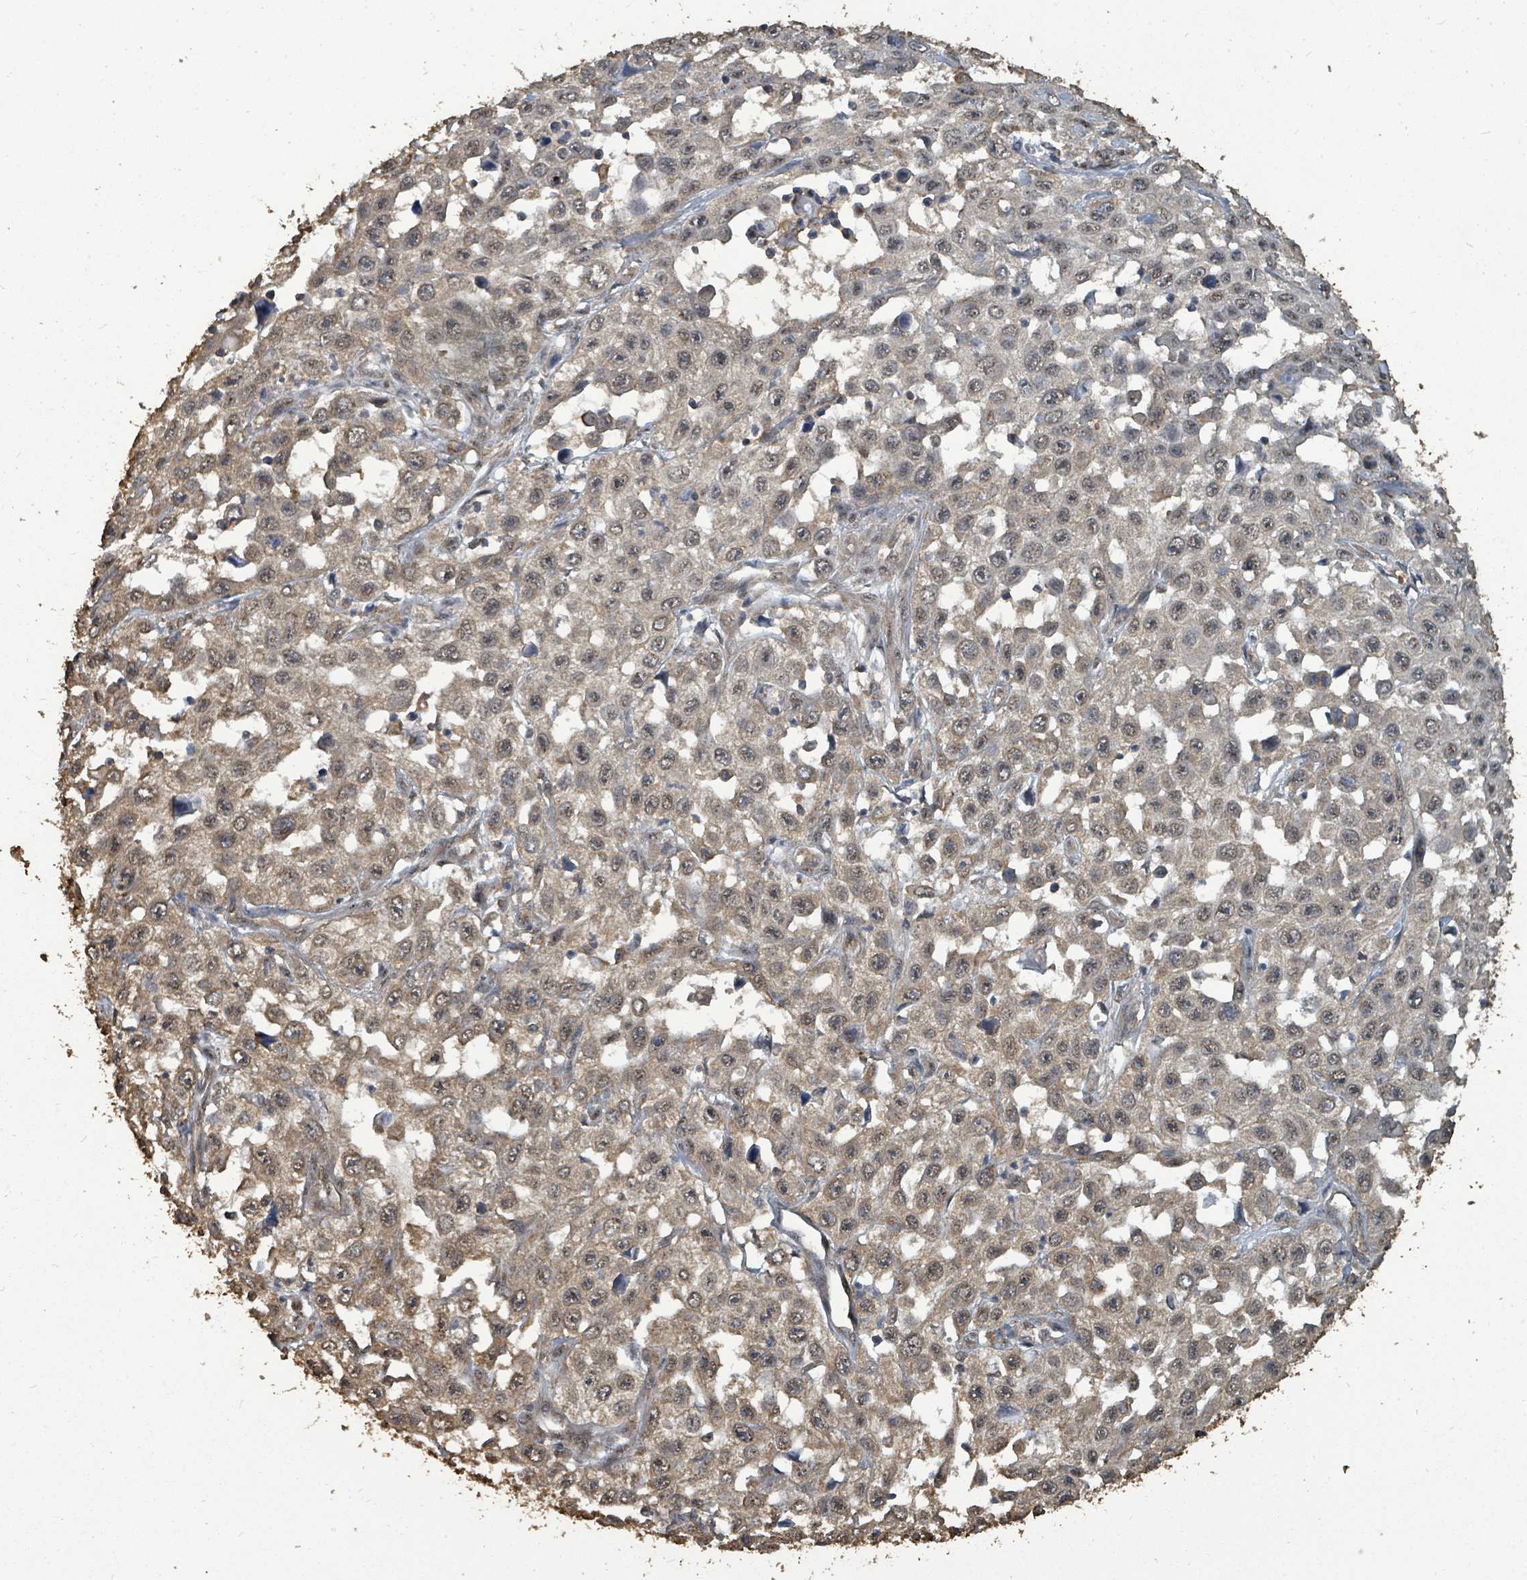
{"staining": {"intensity": "moderate", "quantity": "25%-75%", "location": "cytoplasmic/membranous,nuclear"}, "tissue": "skin cancer", "cell_type": "Tumor cells", "image_type": "cancer", "snomed": [{"axis": "morphology", "description": "Squamous cell carcinoma, NOS"}, {"axis": "topography", "description": "Skin"}], "caption": "A photomicrograph of human skin squamous cell carcinoma stained for a protein reveals moderate cytoplasmic/membranous and nuclear brown staining in tumor cells. (DAB (3,3'-diaminobenzidine) IHC, brown staining for protein, blue staining for nuclei).", "gene": "C6orf52", "patient": {"sex": "male", "age": 82}}